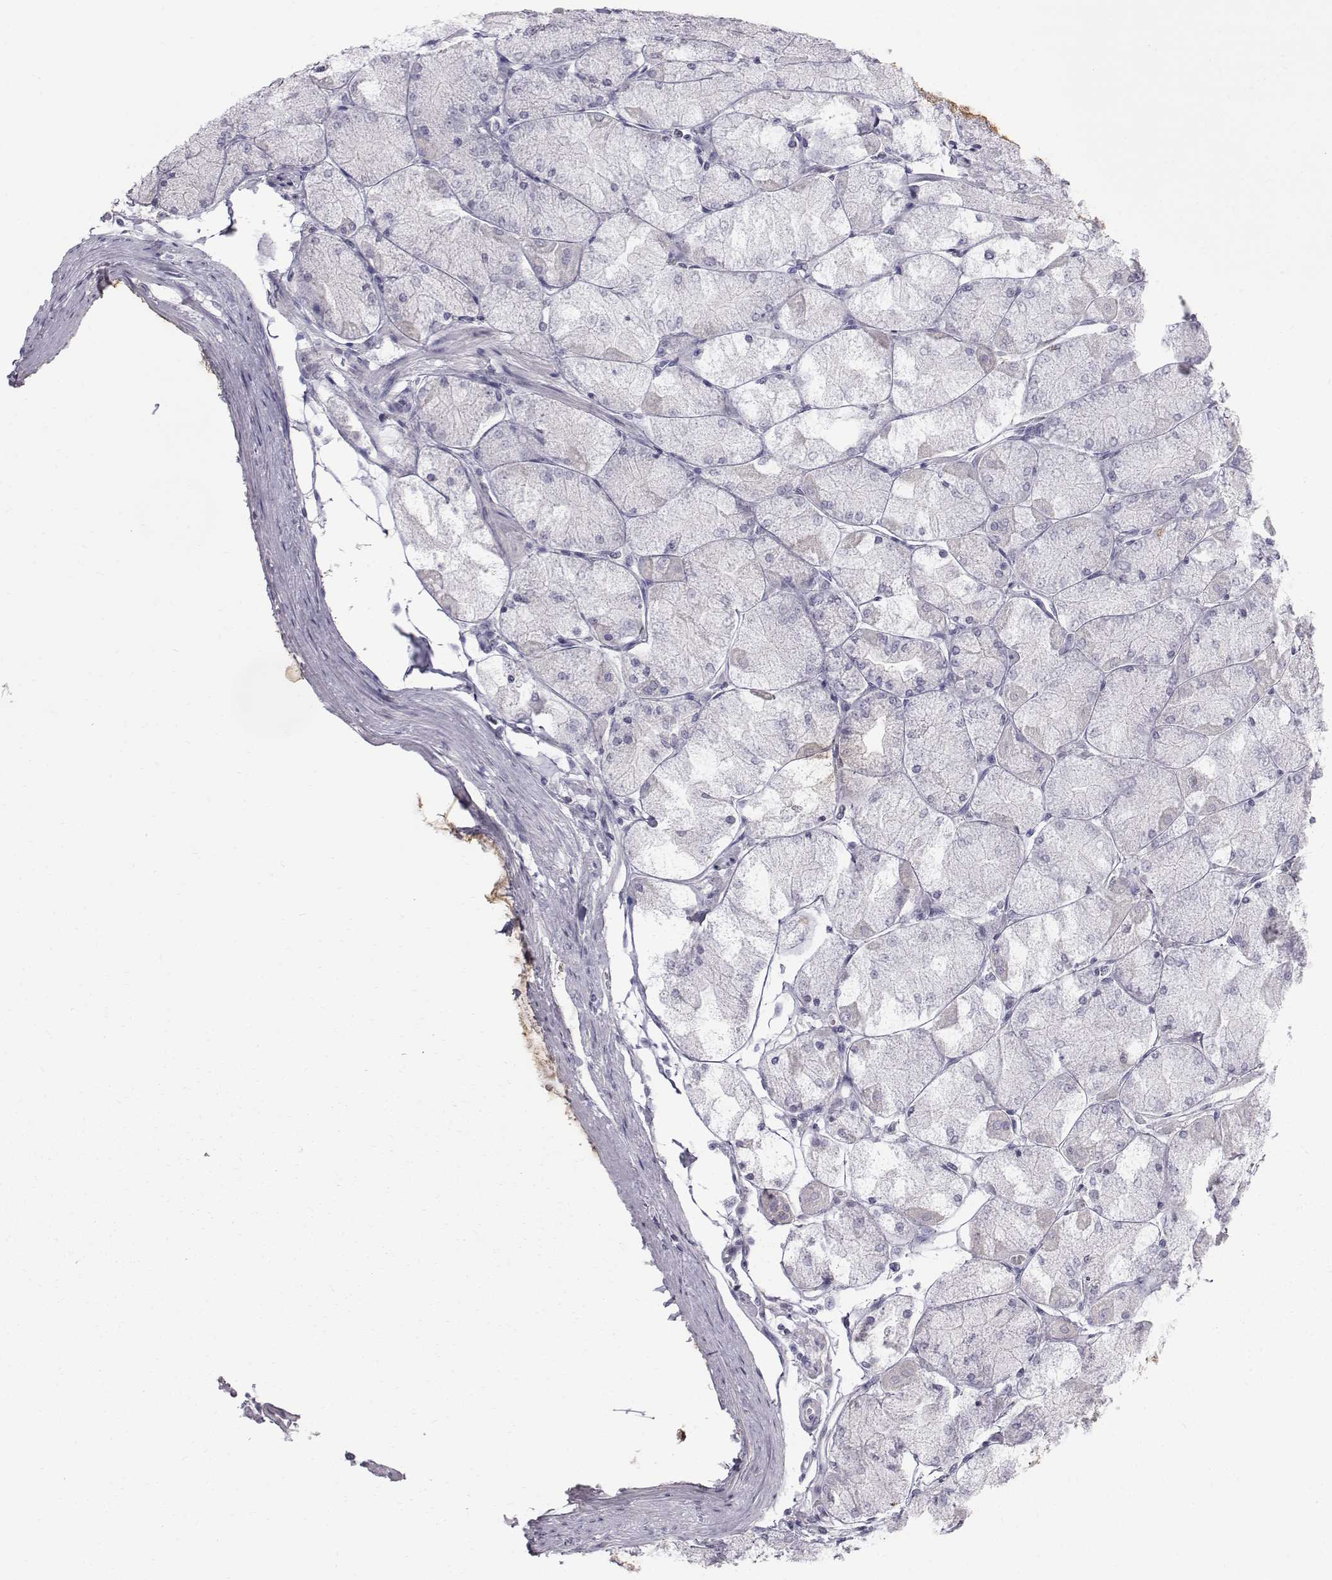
{"staining": {"intensity": "strong", "quantity": "<25%", "location": "cytoplasmic/membranous"}, "tissue": "stomach", "cell_type": "Glandular cells", "image_type": "normal", "snomed": [{"axis": "morphology", "description": "Normal tissue, NOS"}, {"axis": "topography", "description": "Stomach, upper"}], "caption": "Immunohistochemistry image of normal human stomach stained for a protein (brown), which reveals medium levels of strong cytoplasmic/membranous staining in approximately <25% of glandular cells.", "gene": "C6orf58", "patient": {"sex": "male", "age": 60}}